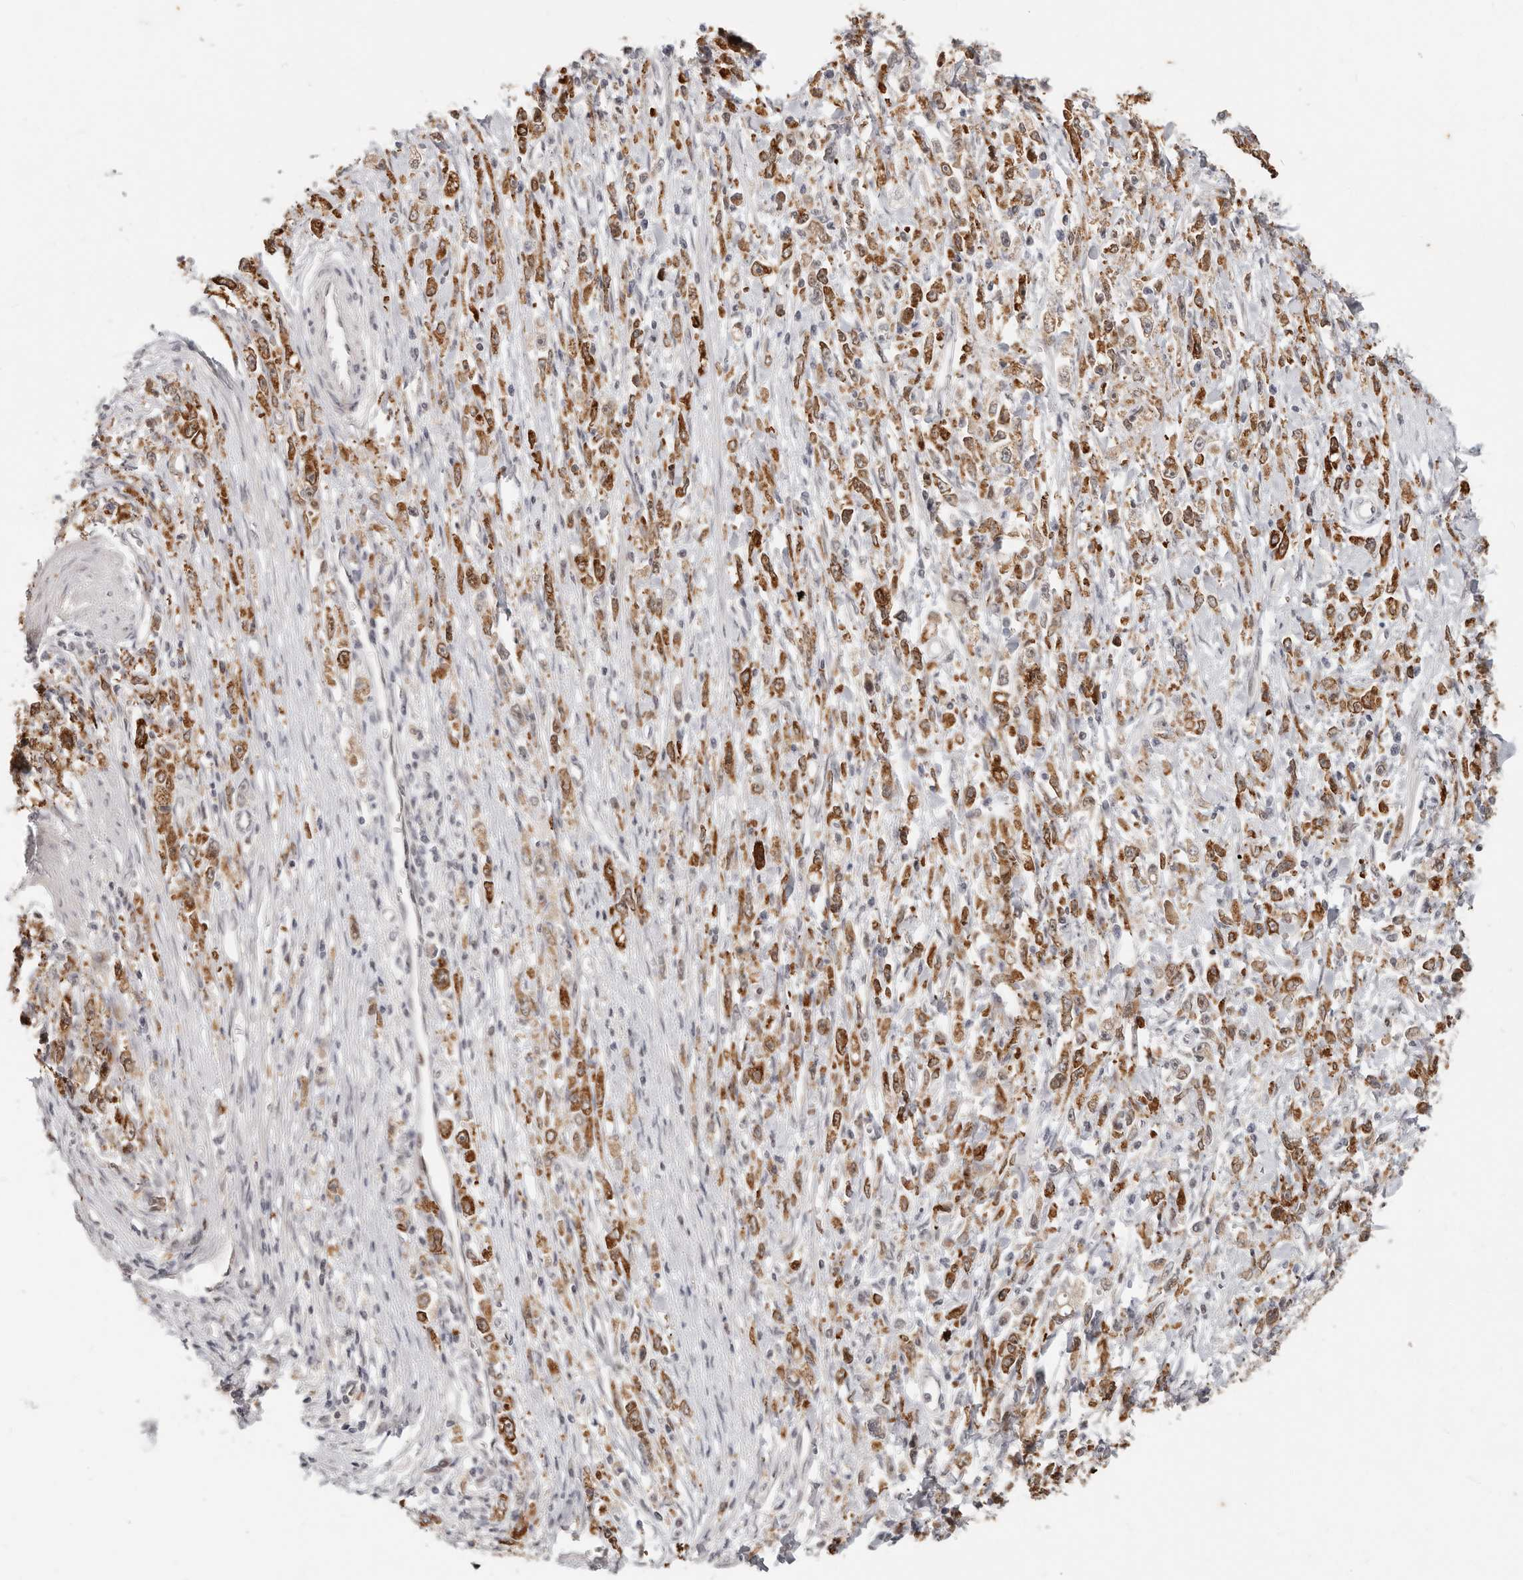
{"staining": {"intensity": "strong", "quantity": ">75%", "location": "cytoplasmic/membranous"}, "tissue": "stomach cancer", "cell_type": "Tumor cells", "image_type": "cancer", "snomed": [{"axis": "morphology", "description": "Adenocarcinoma, NOS"}, {"axis": "topography", "description": "Stomach"}], "caption": "Immunohistochemistry micrograph of human stomach adenocarcinoma stained for a protein (brown), which shows high levels of strong cytoplasmic/membranous expression in about >75% of tumor cells.", "gene": "RFC2", "patient": {"sex": "female", "age": 59}}